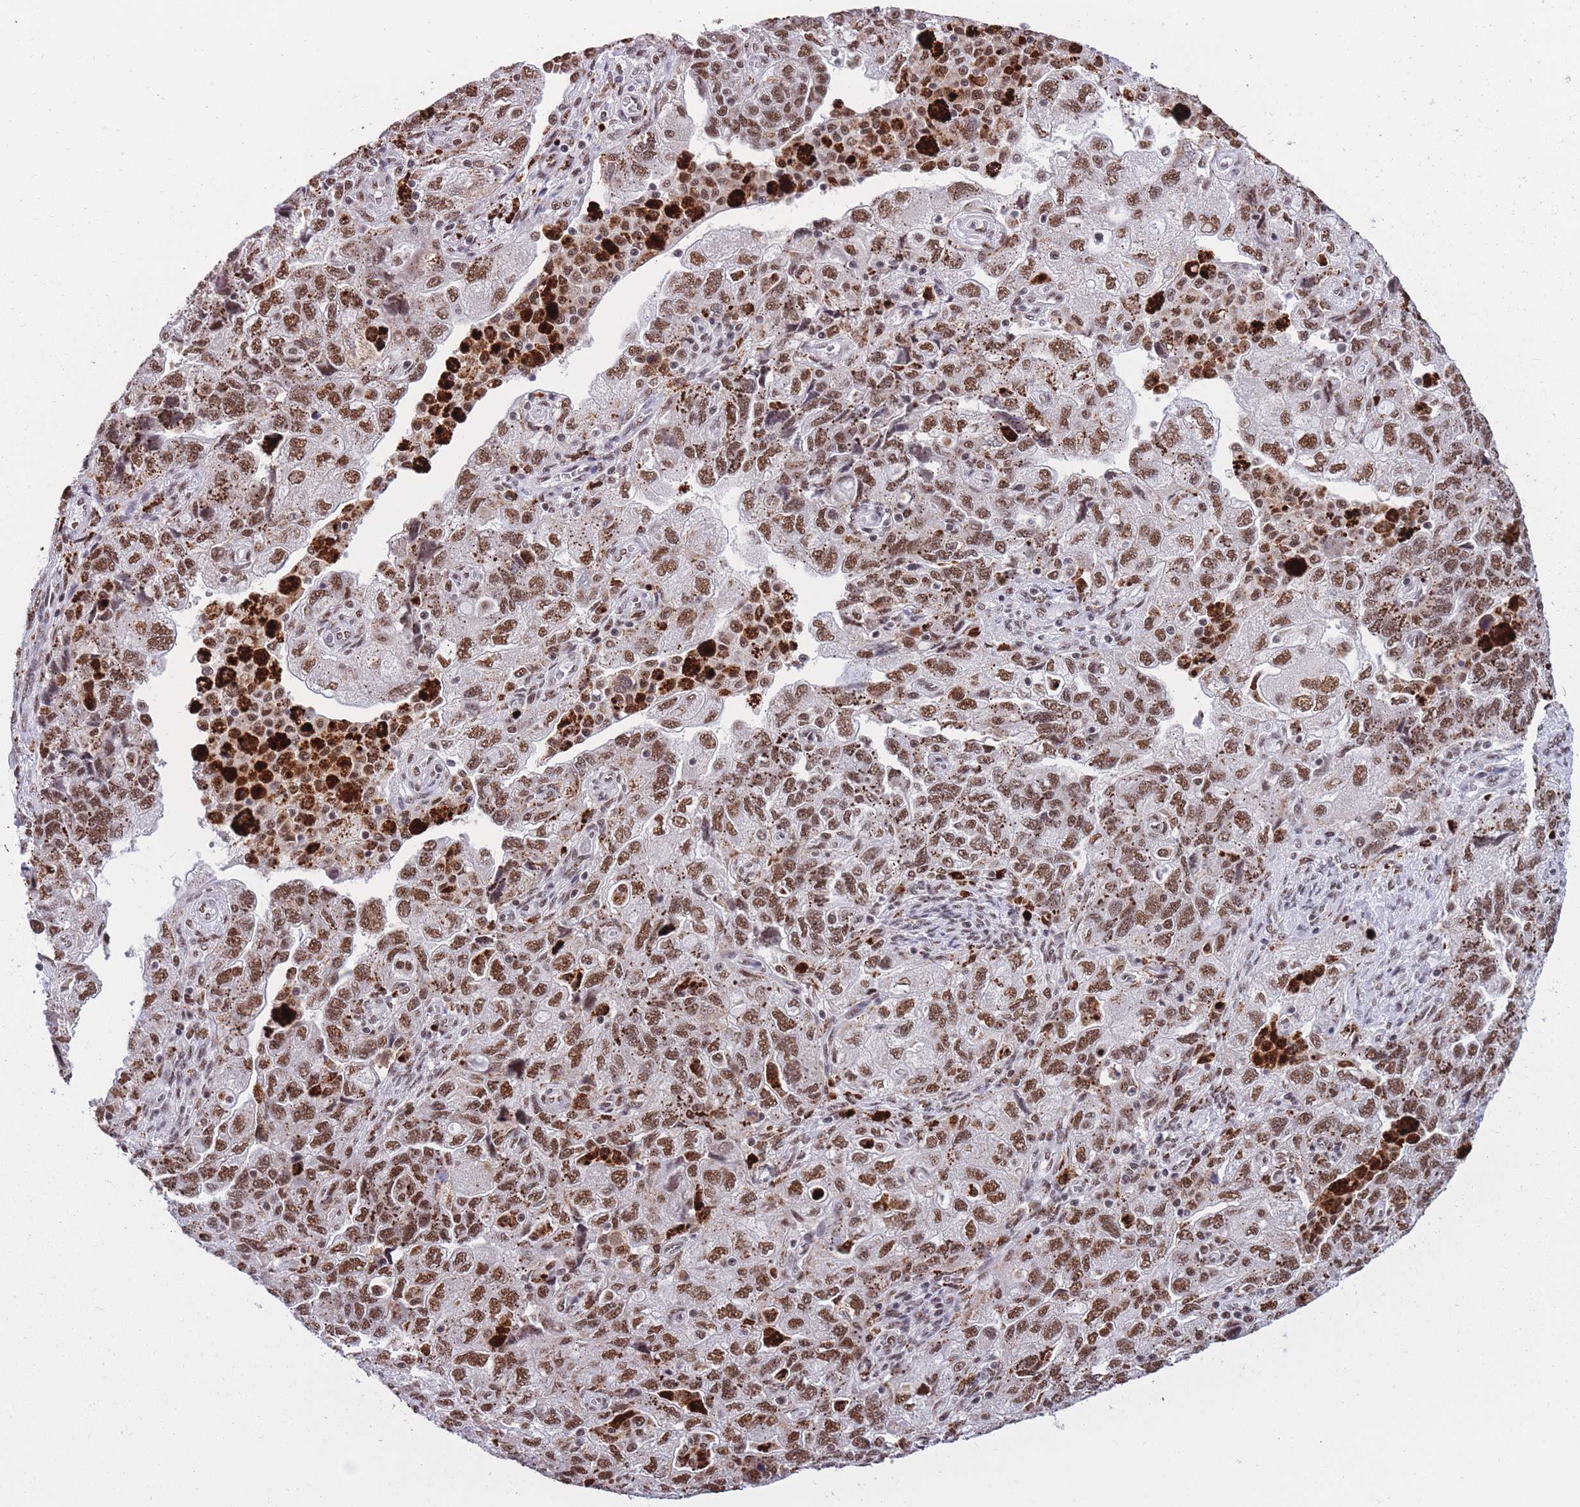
{"staining": {"intensity": "strong", "quantity": ">75%", "location": "nuclear"}, "tissue": "ovarian cancer", "cell_type": "Tumor cells", "image_type": "cancer", "snomed": [{"axis": "morphology", "description": "Carcinoma, endometroid"}, {"axis": "topography", "description": "Ovary"}], "caption": "Immunohistochemistry (IHC) photomicrograph of neoplastic tissue: human endometroid carcinoma (ovarian) stained using immunohistochemistry (IHC) displays high levels of strong protein expression localized specifically in the nuclear of tumor cells, appearing as a nuclear brown color.", "gene": "PRPF19", "patient": {"sex": "female", "age": 51}}